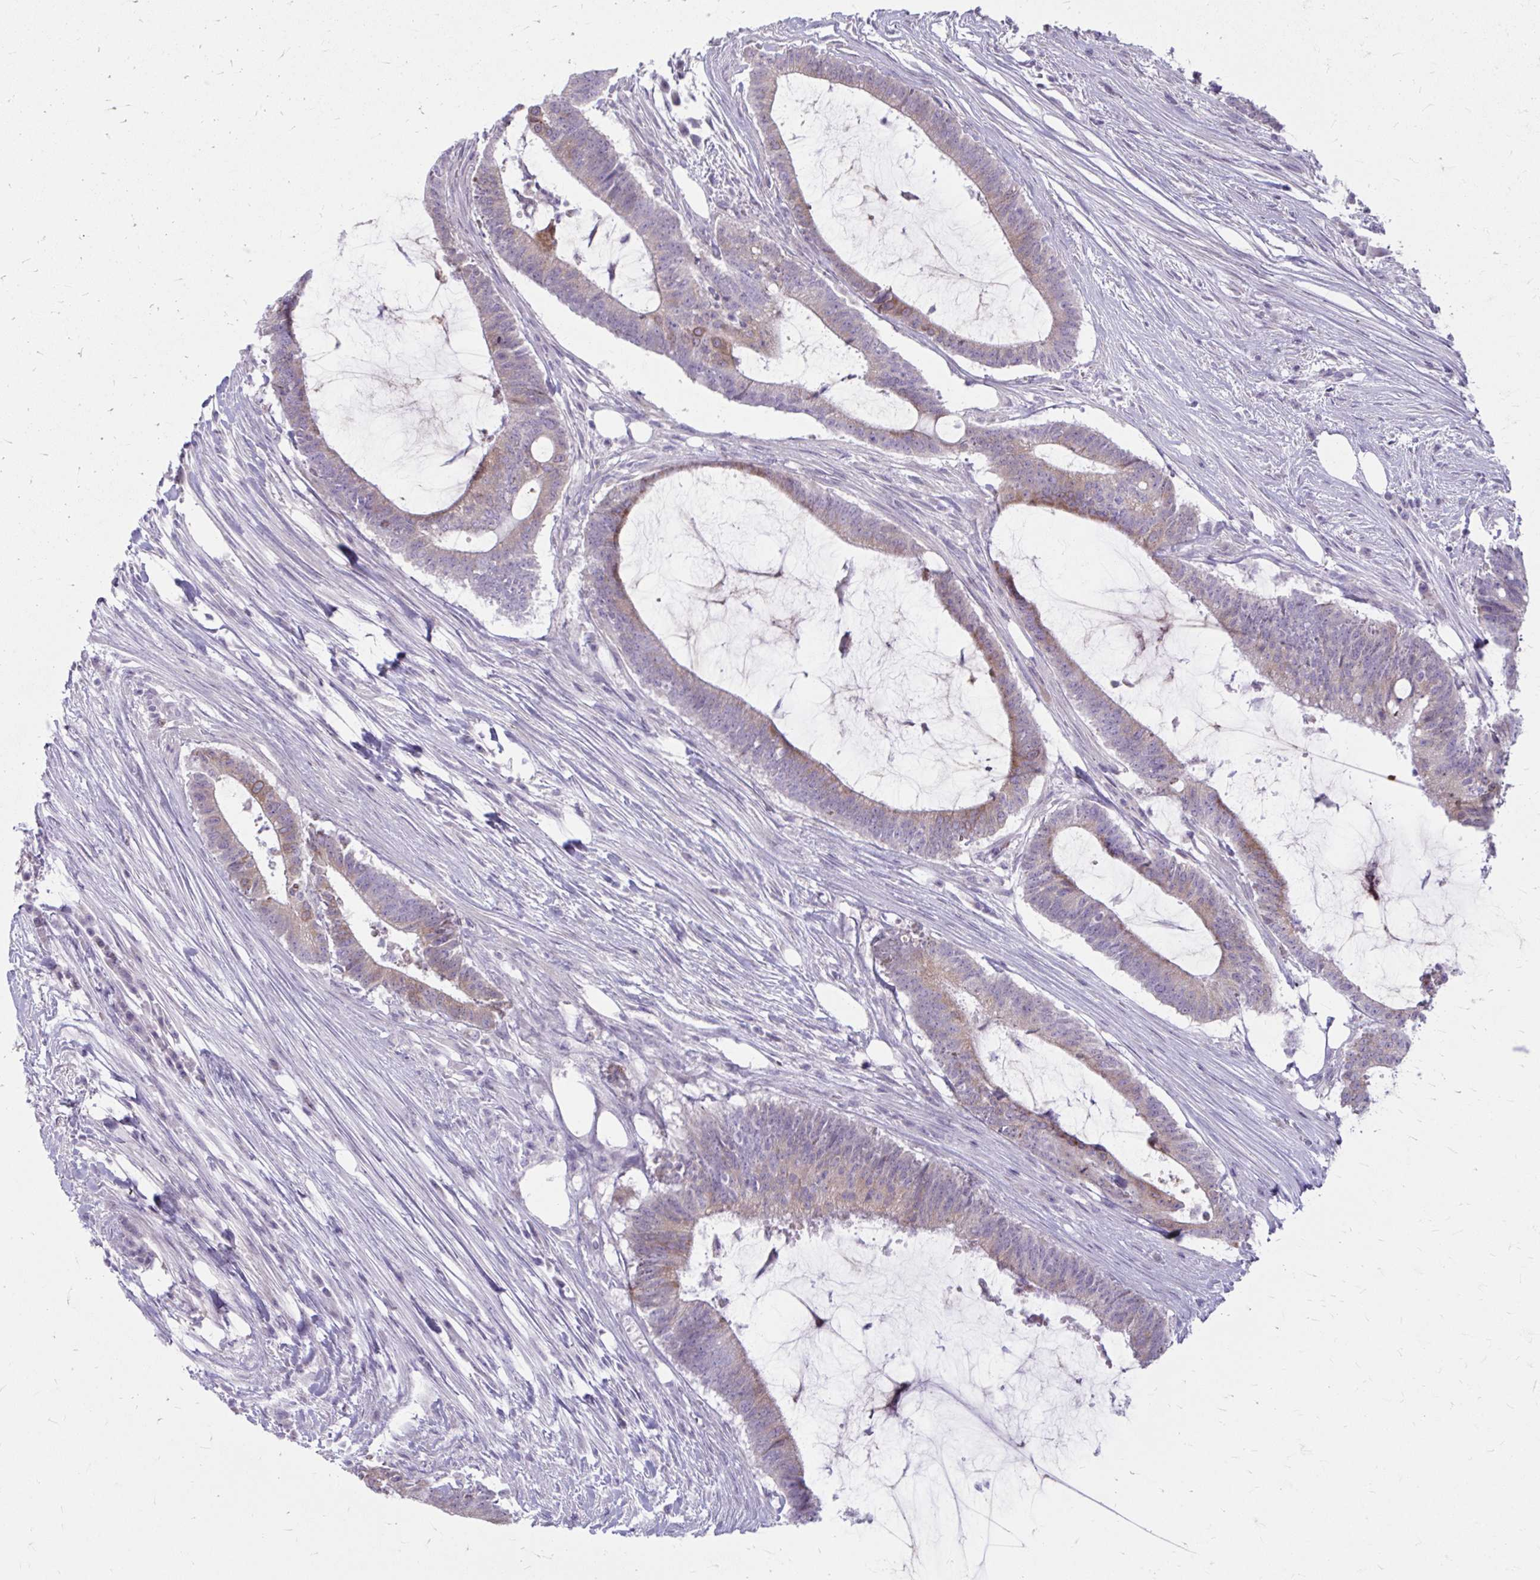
{"staining": {"intensity": "moderate", "quantity": "25%-75%", "location": "cytoplasmic/membranous"}, "tissue": "colorectal cancer", "cell_type": "Tumor cells", "image_type": "cancer", "snomed": [{"axis": "morphology", "description": "Adenocarcinoma, NOS"}, {"axis": "topography", "description": "Colon"}], "caption": "This micrograph displays IHC staining of colorectal cancer, with medium moderate cytoplasmic/membranous expression in about 25%-75% of tumor cells.", "gene": "MSMO1", "patient": {"sex": "female", "age": 43}}